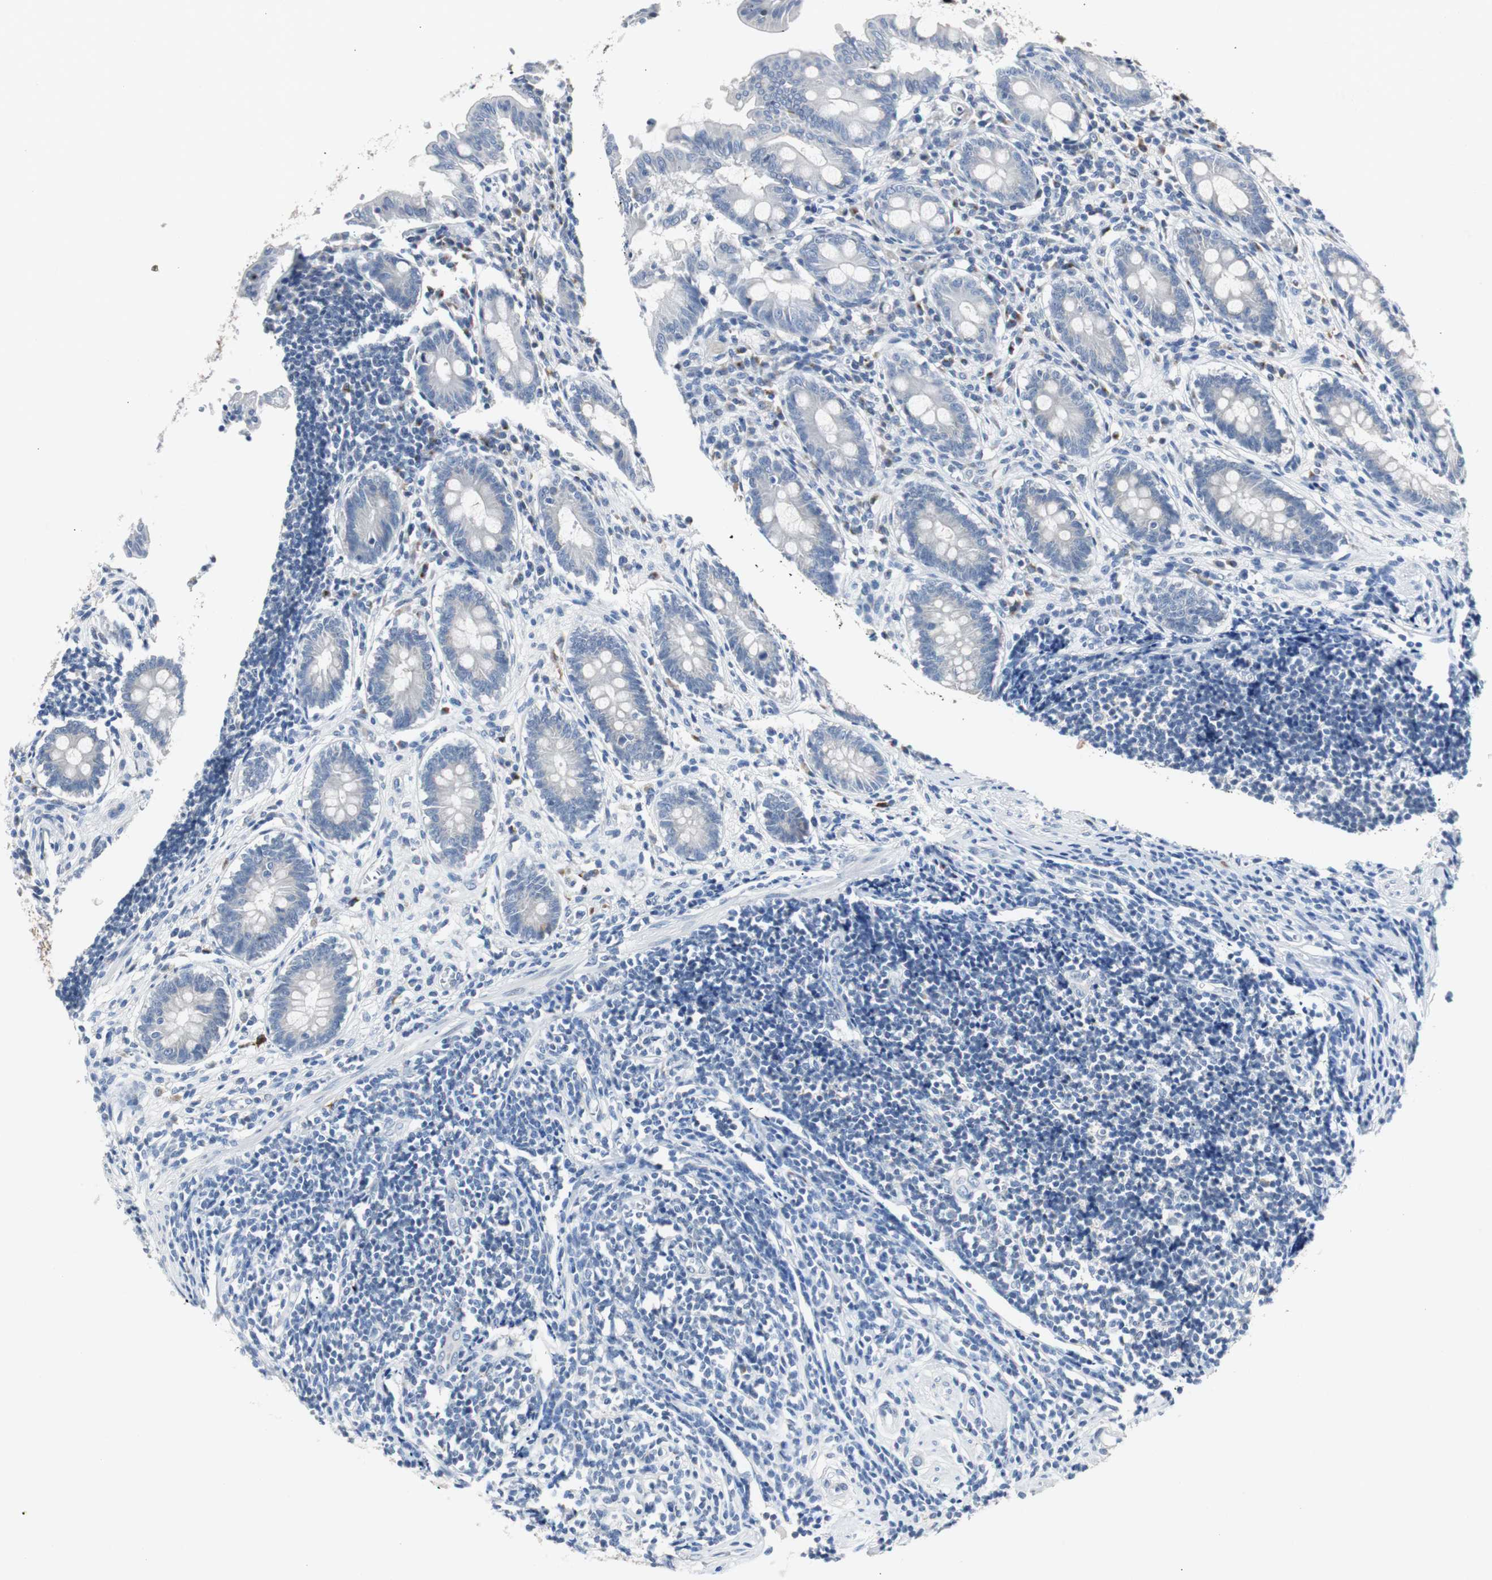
{"staining": {"intensity": "negative", "quantity": "none", "location": "none"}, "tissue": "appendix", "cell_type": "Glandular cells", "image_type": "normal", "snomed": [{"axis": "morphology", "description": "Normal tissue, NOS"}, {"axis": "topography", "description": "Appendix"}], "caption": "Immunohistochemistry (IHC) histopathology image of normal human appendix stained for a protein (brown), which reveals no expression in glandular cells.", "gene": "SOX30", "patient": {"sex": "female", "age": 50}}